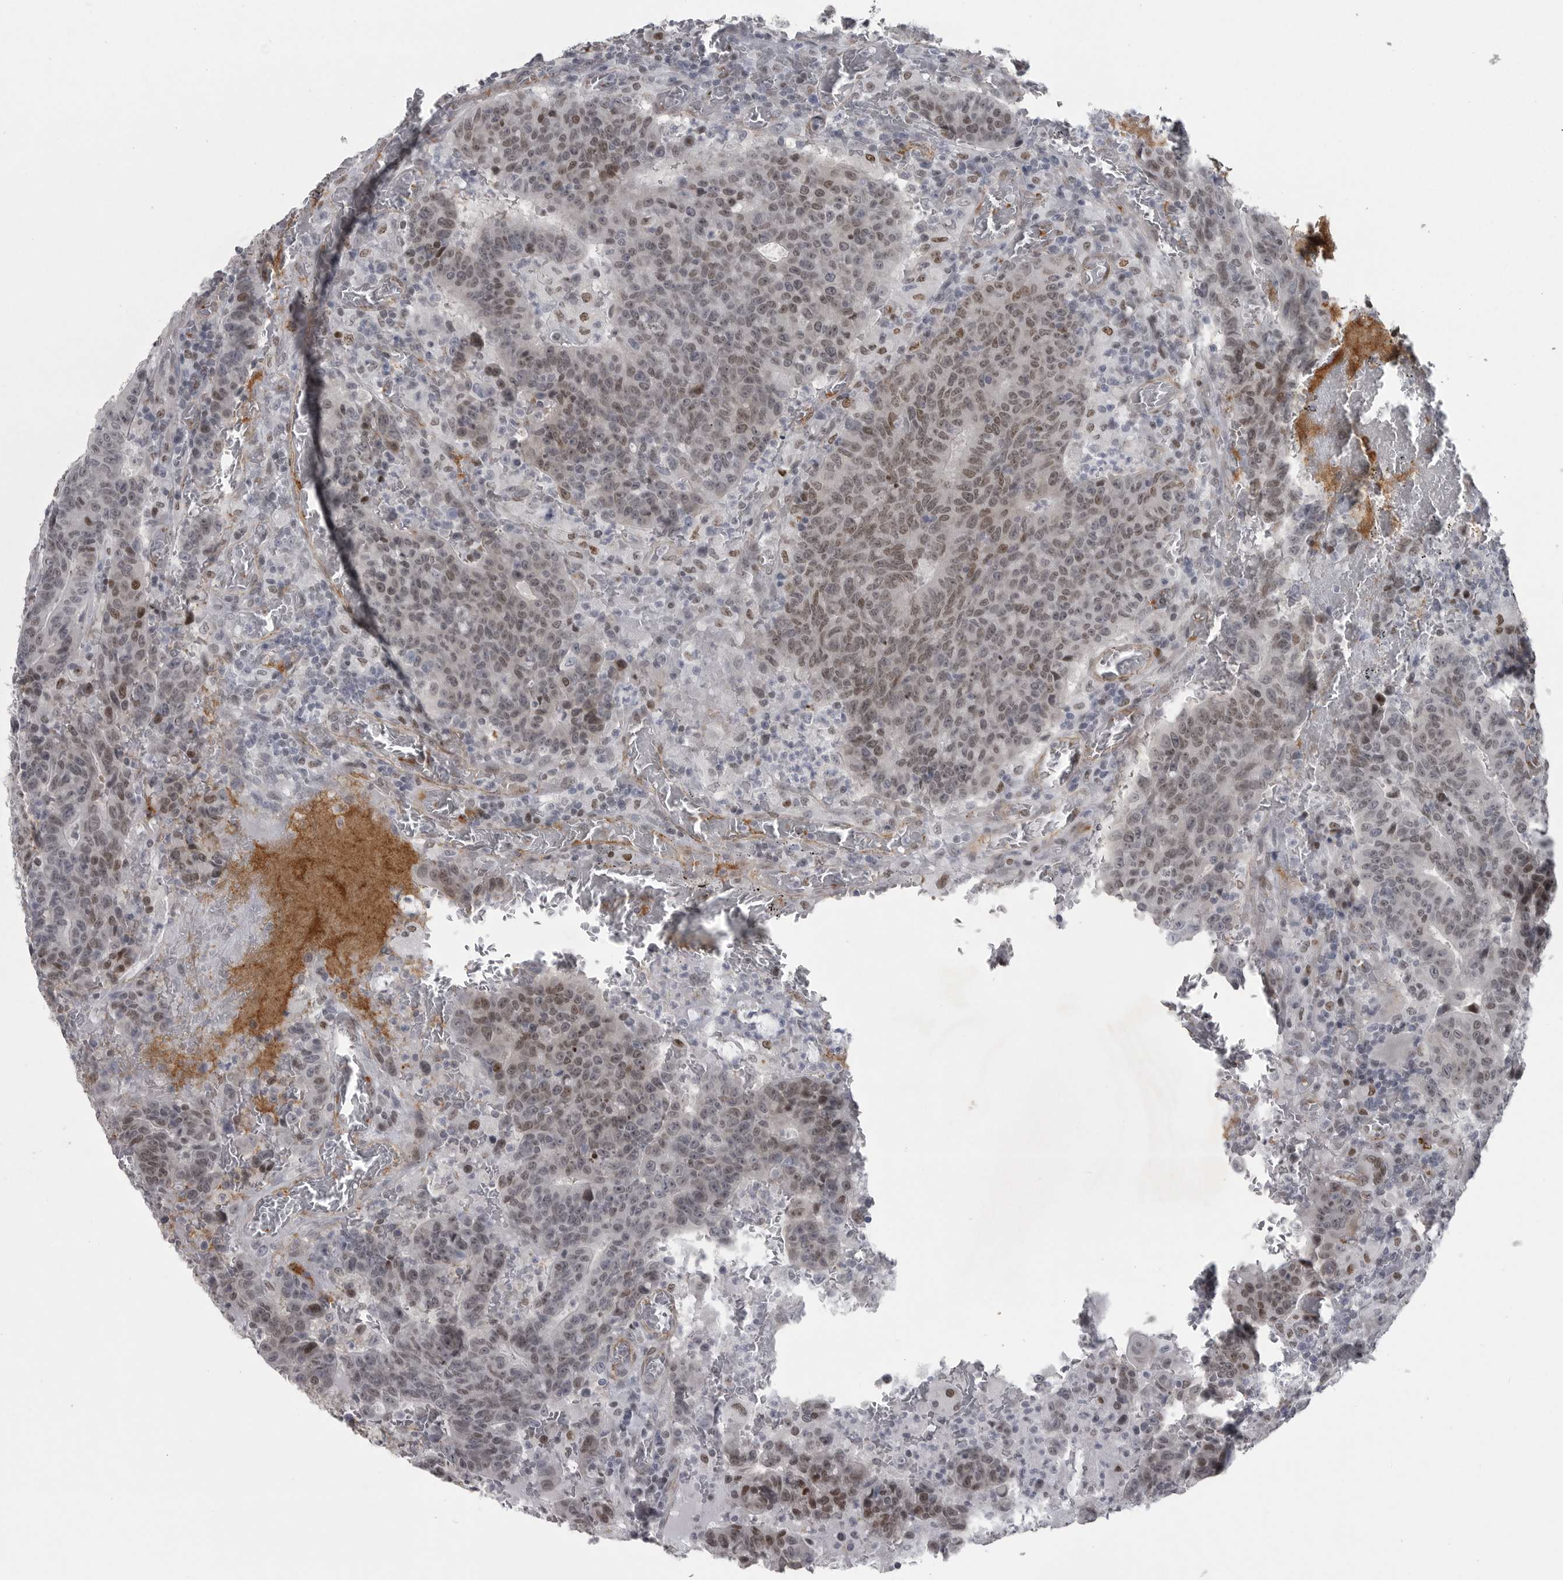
{"staining": {"intensity": "moderate", "quantity": "25%-75%", "location": "nuclear"}, "tissue": "colorectal cancer", "cell_type": "Tumor cells", "image_type": "cancer", "snomed": [{"axis": "morphology", "description": "Adenocarcinoma, NOS"}, {"axis": "topography", "description": "Colon"}], "caption": "Brown immunohistochemical staining in colorectal cancer shows moderate nuclear staining in approximately 25%-75% of tumor cells.", "gene": "HMGN3", "patient": {"sex": "female", "age": 75}}